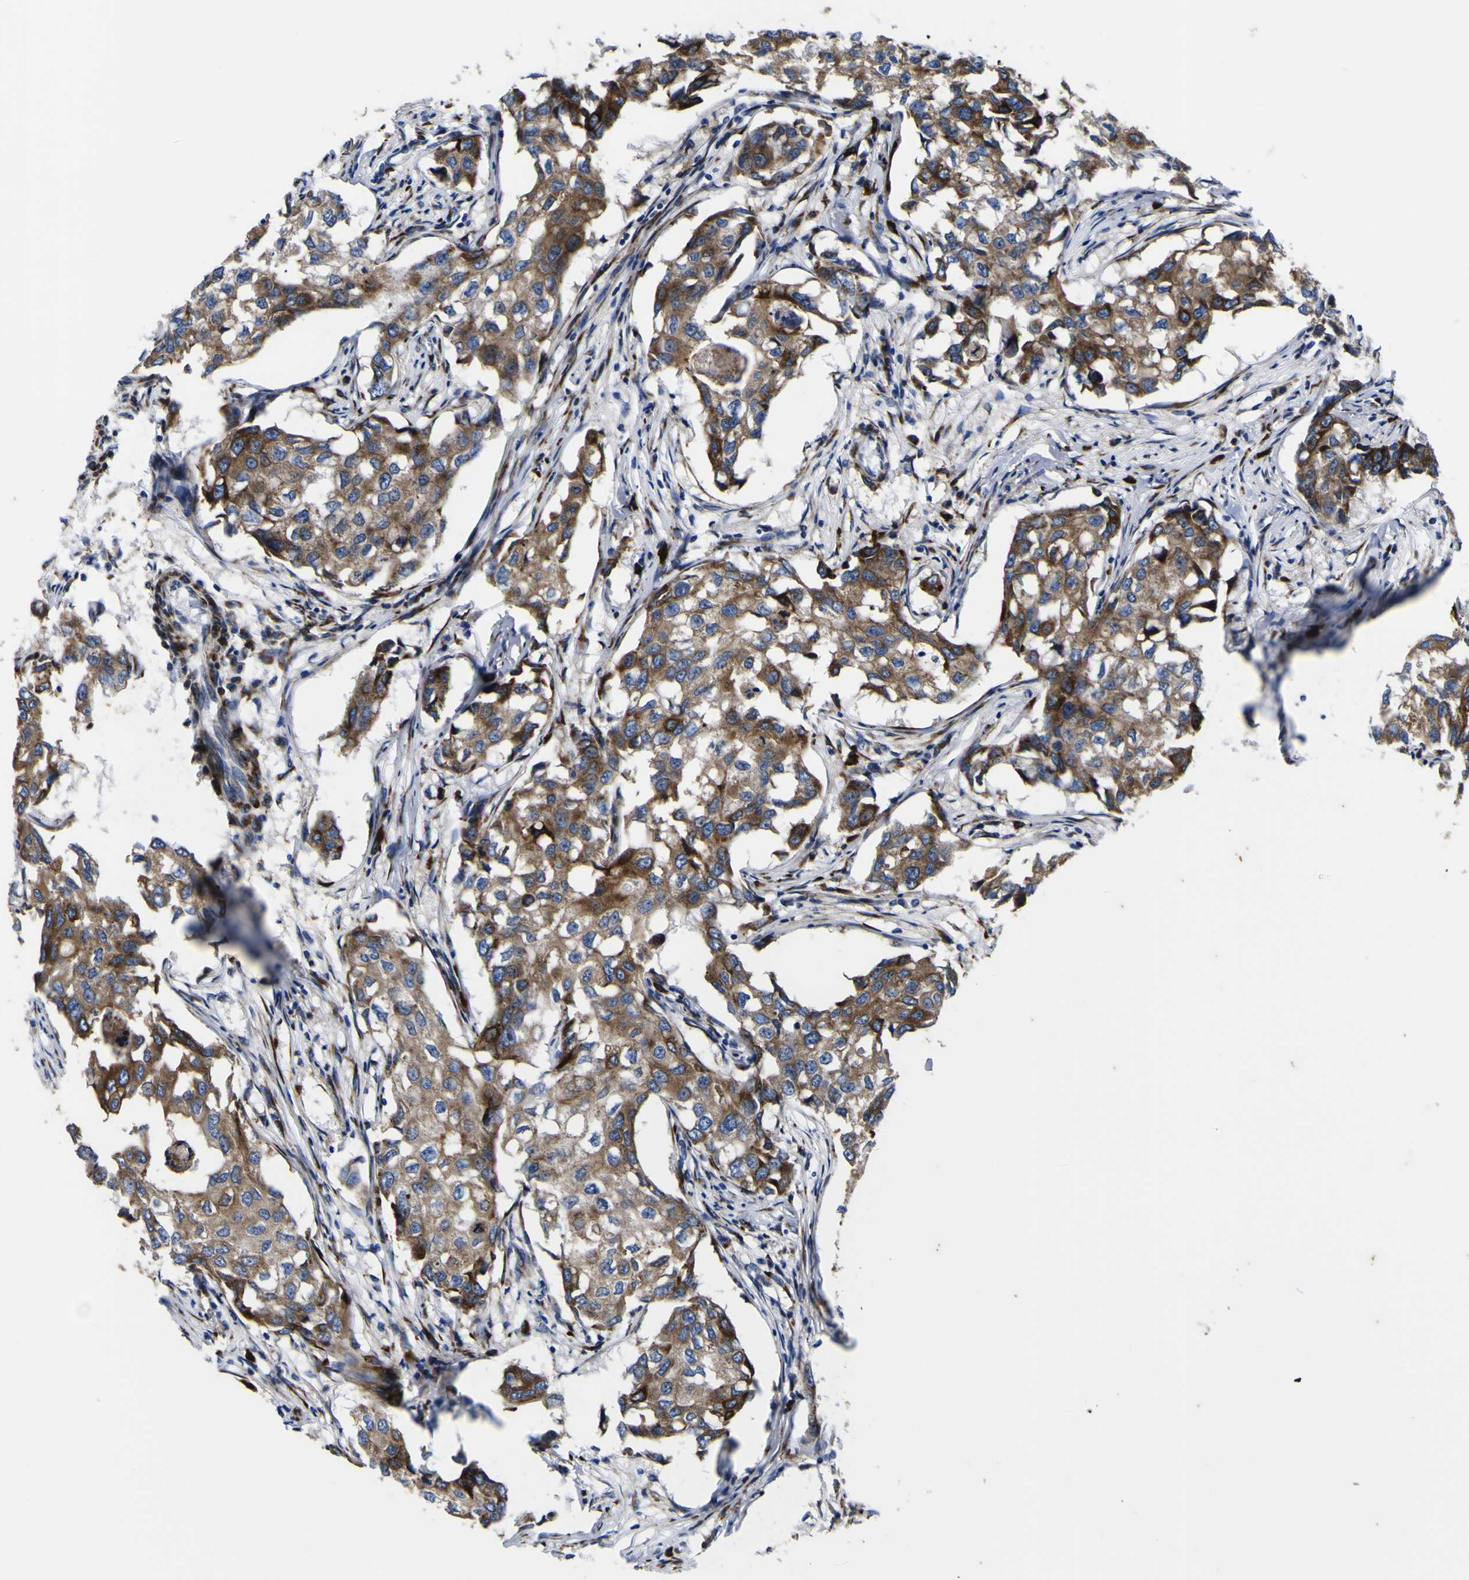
{"staining": {"intensity": "moderate", "quantity": ">75%", "location": "cytoplasmic/membranous"}, "tissue": "breast cancer", "cell_type": "Tumor cells", "image_type": "cancer", "snomed": [{"axis": "morphology", "description": "Duct carcinoma"}, {"axis": "topography", "description": "Breast"}], "caption": "About >75% of tumor cells in breast cancer (infiltrating ductal carcinoma) display moderate cytoplasmic/membranous protein staining as visualized by brown immunohistochemical staining.", "gene": "SCD", "patient": {"sex": "female", "age": 27}}